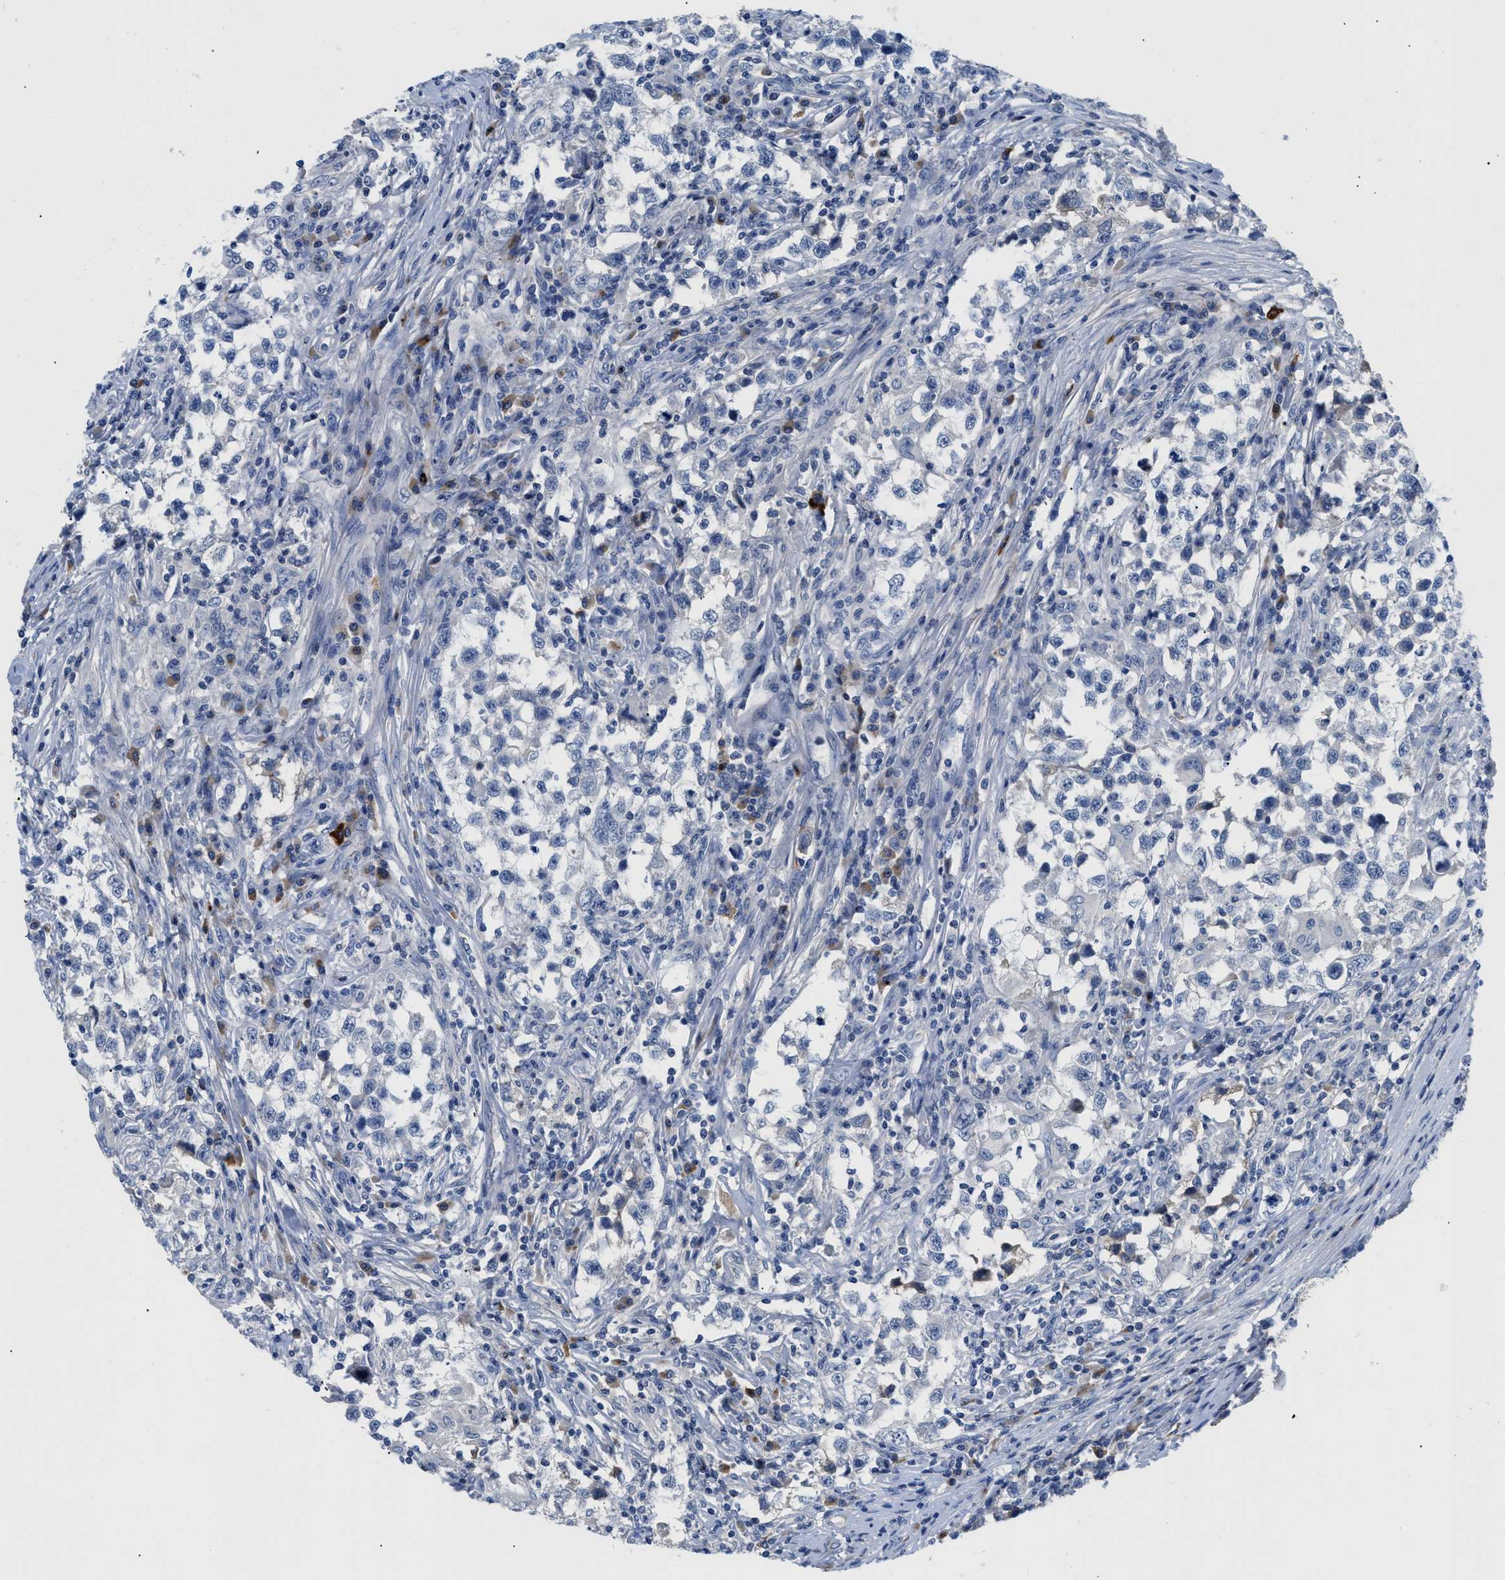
{"staining": {"intensity": "negative", "quantity": "none", "location": "none"}, "tissue": "testis cancer", "cell_type": "Tumor cells", "image_type": "cancer", "snomed": [{"axis": "morphology", "description": "Carcinoma, Embryonal, NOS"}, {"axis": "topography", "description": "Testis"}], "caption": "IHC histopathology image of neoplastic tissue: human embryonal carcinoma (testis) stained with DAB (3,3'-diaminobenzidine) reveals no significant protein positivity in tumor cells.", "gene": "OR9K2", "patient": {"sex": "male", "age": 21}}